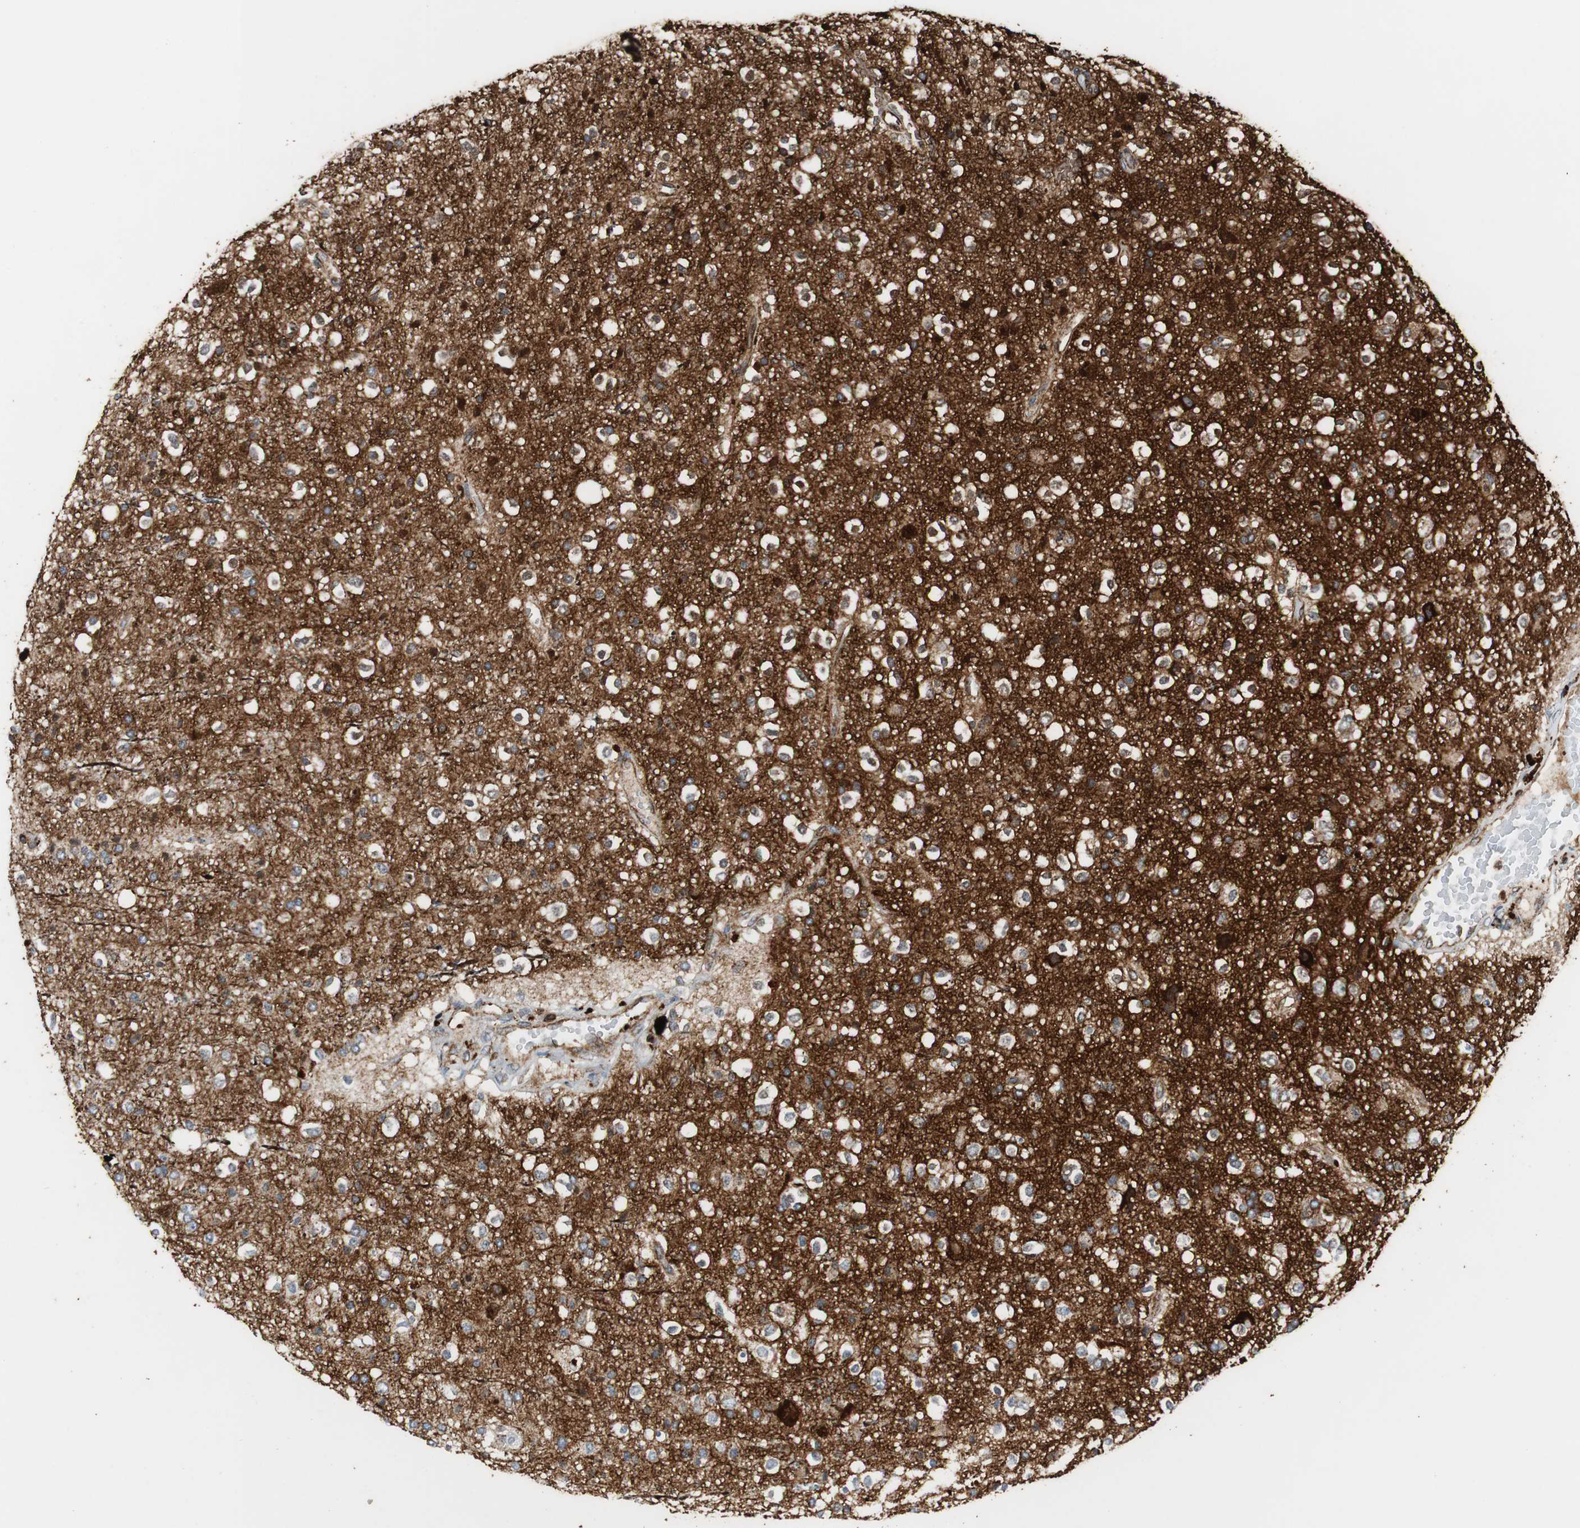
{"staining": {"intensity": "negative", "quantity": "none", "location": "none"}, "tissue": "glioma", "cell_type": "Tumor cells", "image_type": "cancer", "snomed": [{"axis": "morphology", "description": "Glioma, malignant, High grade"}, {"axis": "topography", "description": "Brain"}], "caption": "Tumor cells are negative for protein expression in human malignant glioma (high-grade).", "gene": "TUBA4A", "patient": {"sex": "male", "age": 47}}